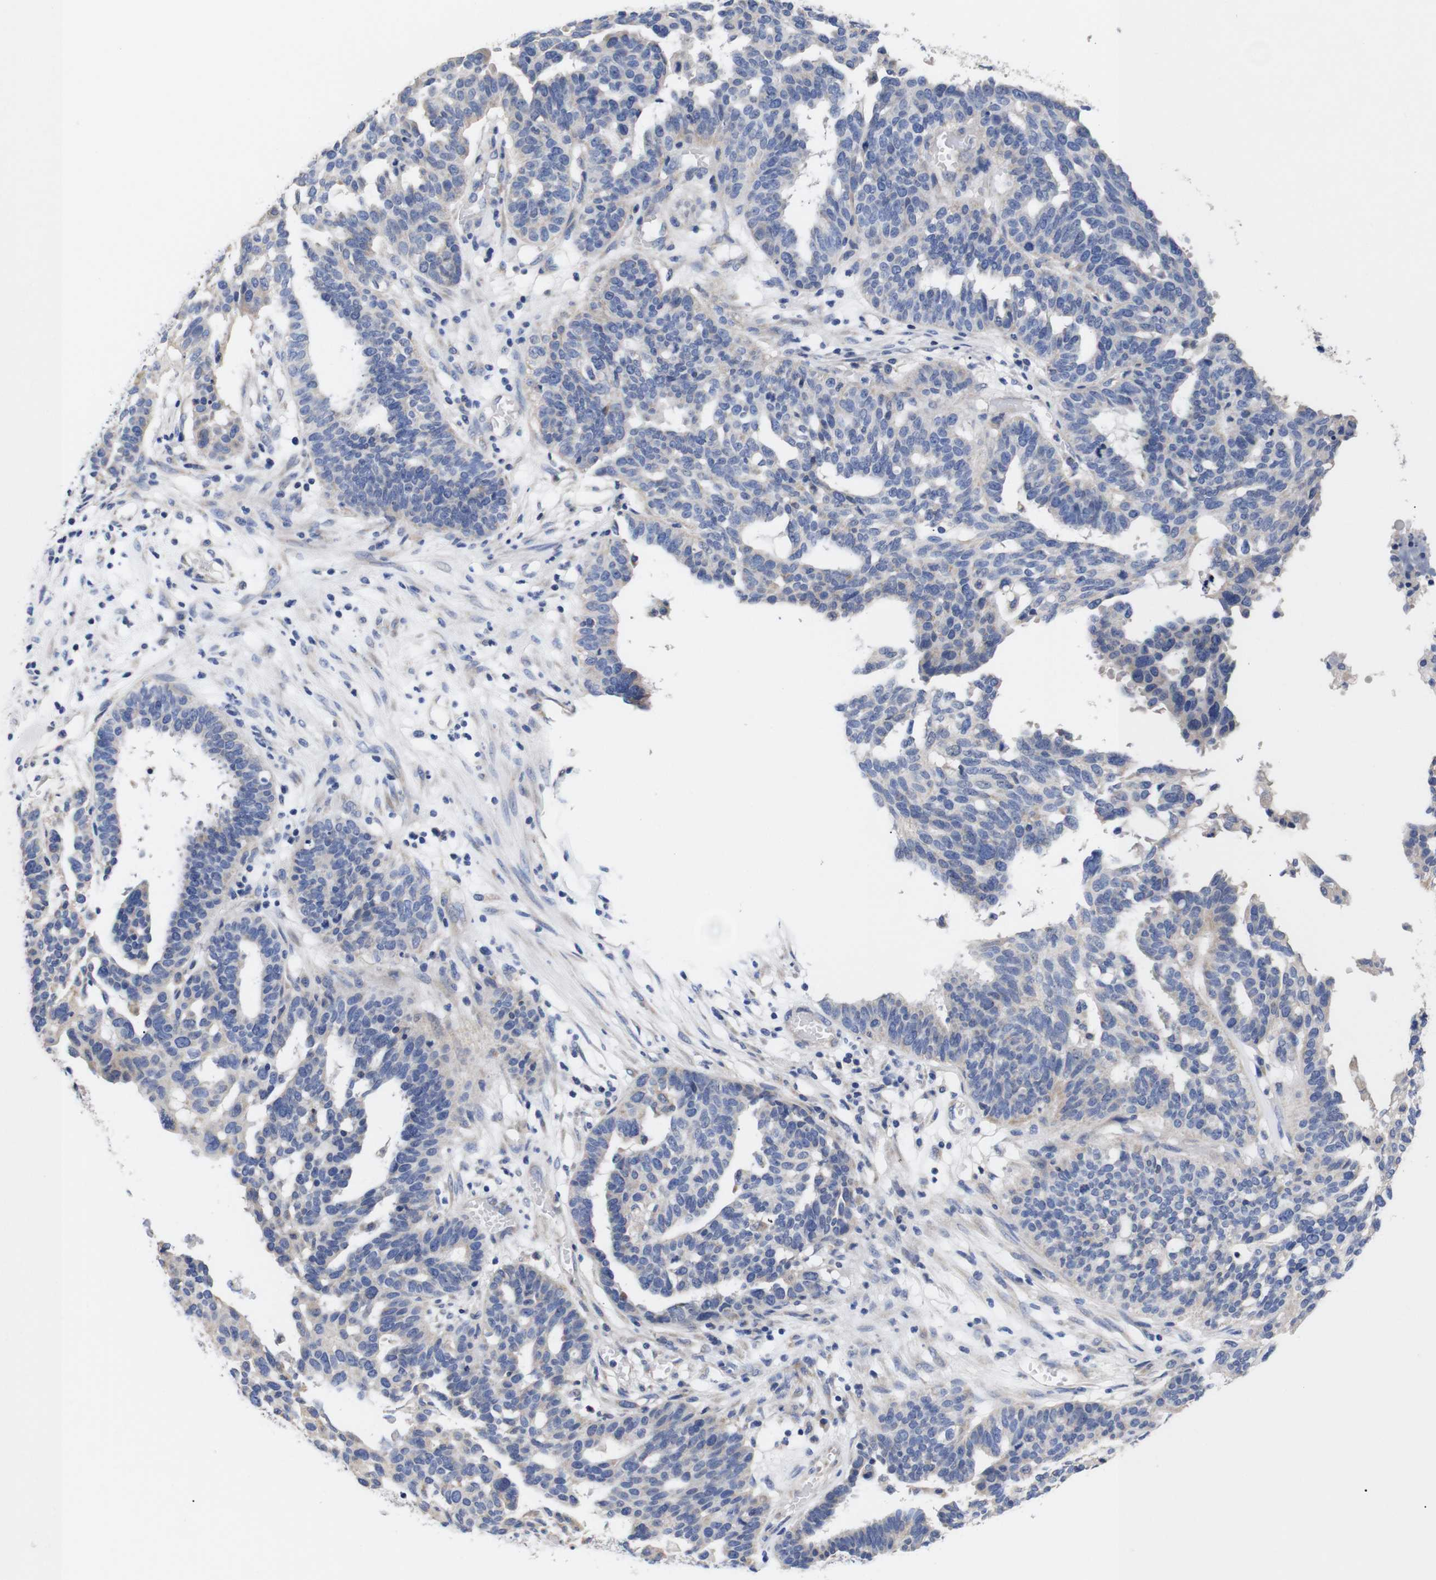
{"staining": {"intensity": "weak", "quantity": "<25%", "location": "cytoplasmic/membranous"}, "tissue": "ovarian cancer", "cell_type": "Tumor cells", "image_type": "cancer", "snomed": [{"axis": "morphology", "description": "Cystadenocarcinoma, serous, NOS"}, {"axis": "topography", "description": "Ovary"}], "caption": "Serous cystadenocarcinoma (ovarian) was stained to show a protein in brown. There is no significant staining in tumor cells. Nuclei are stained in blue.", "gene": "OPN3", "patient": {"sex": "female", "age": 59}}